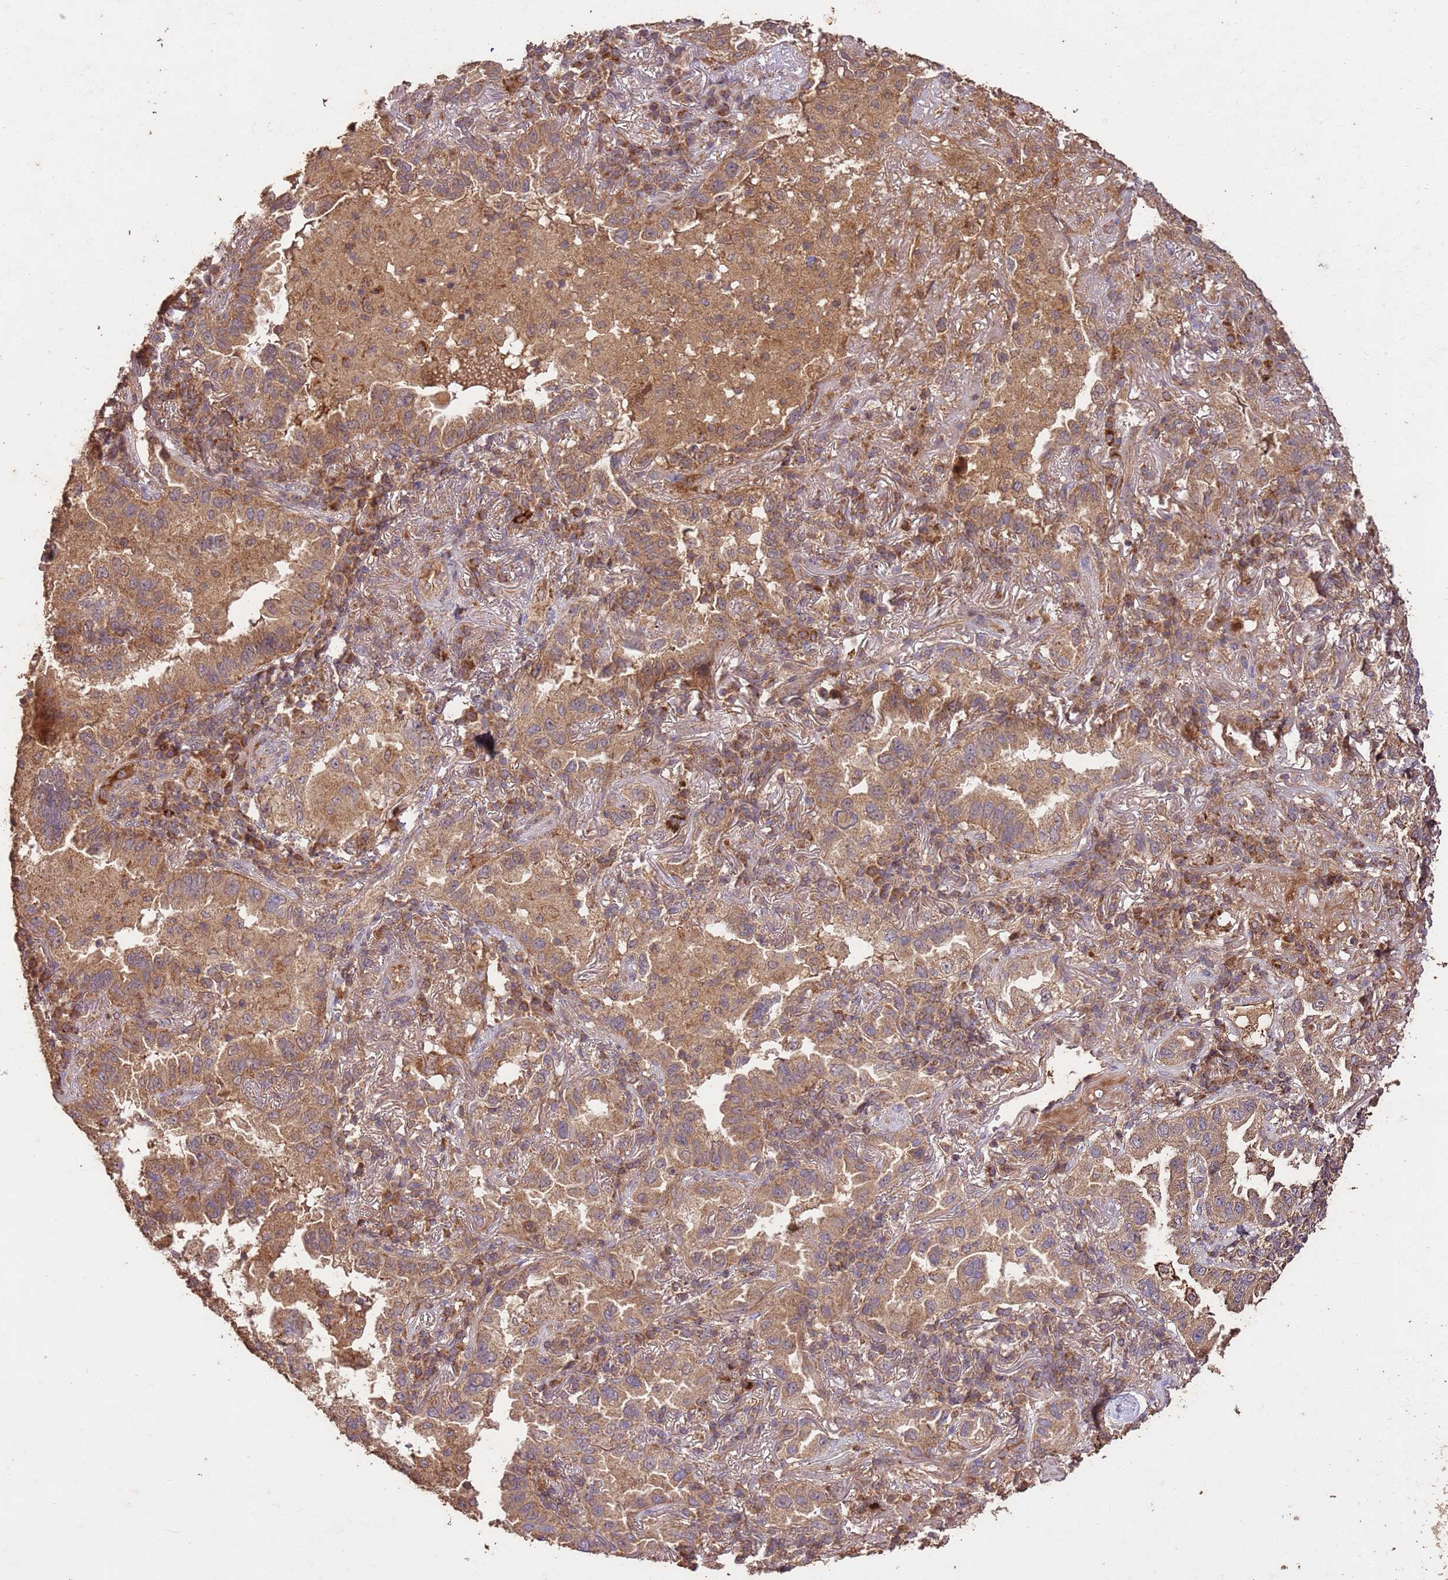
{"staining": {"intensity": "moderate", "quantity": ">75%", "location": "cytoplasmic/membranous"}, "tissue": "lung cancer", "cell_type": "Tumor cells", "image_type": "cancer", "snomed": [{"axis": "morphology", "description": "Adenocarcinoma, NOS"}, {"axis": "topography", "description": "Lung"}], "caption": "DAB immunohistochemical staining of lung cancer (adenocarcinoma) demonstrates moderate cytoplasmic/membranous protein positivity in approximately >75% of tumor cells.", "gene": "LRRC28", "patient": {"sex": "female", "age": 69}}